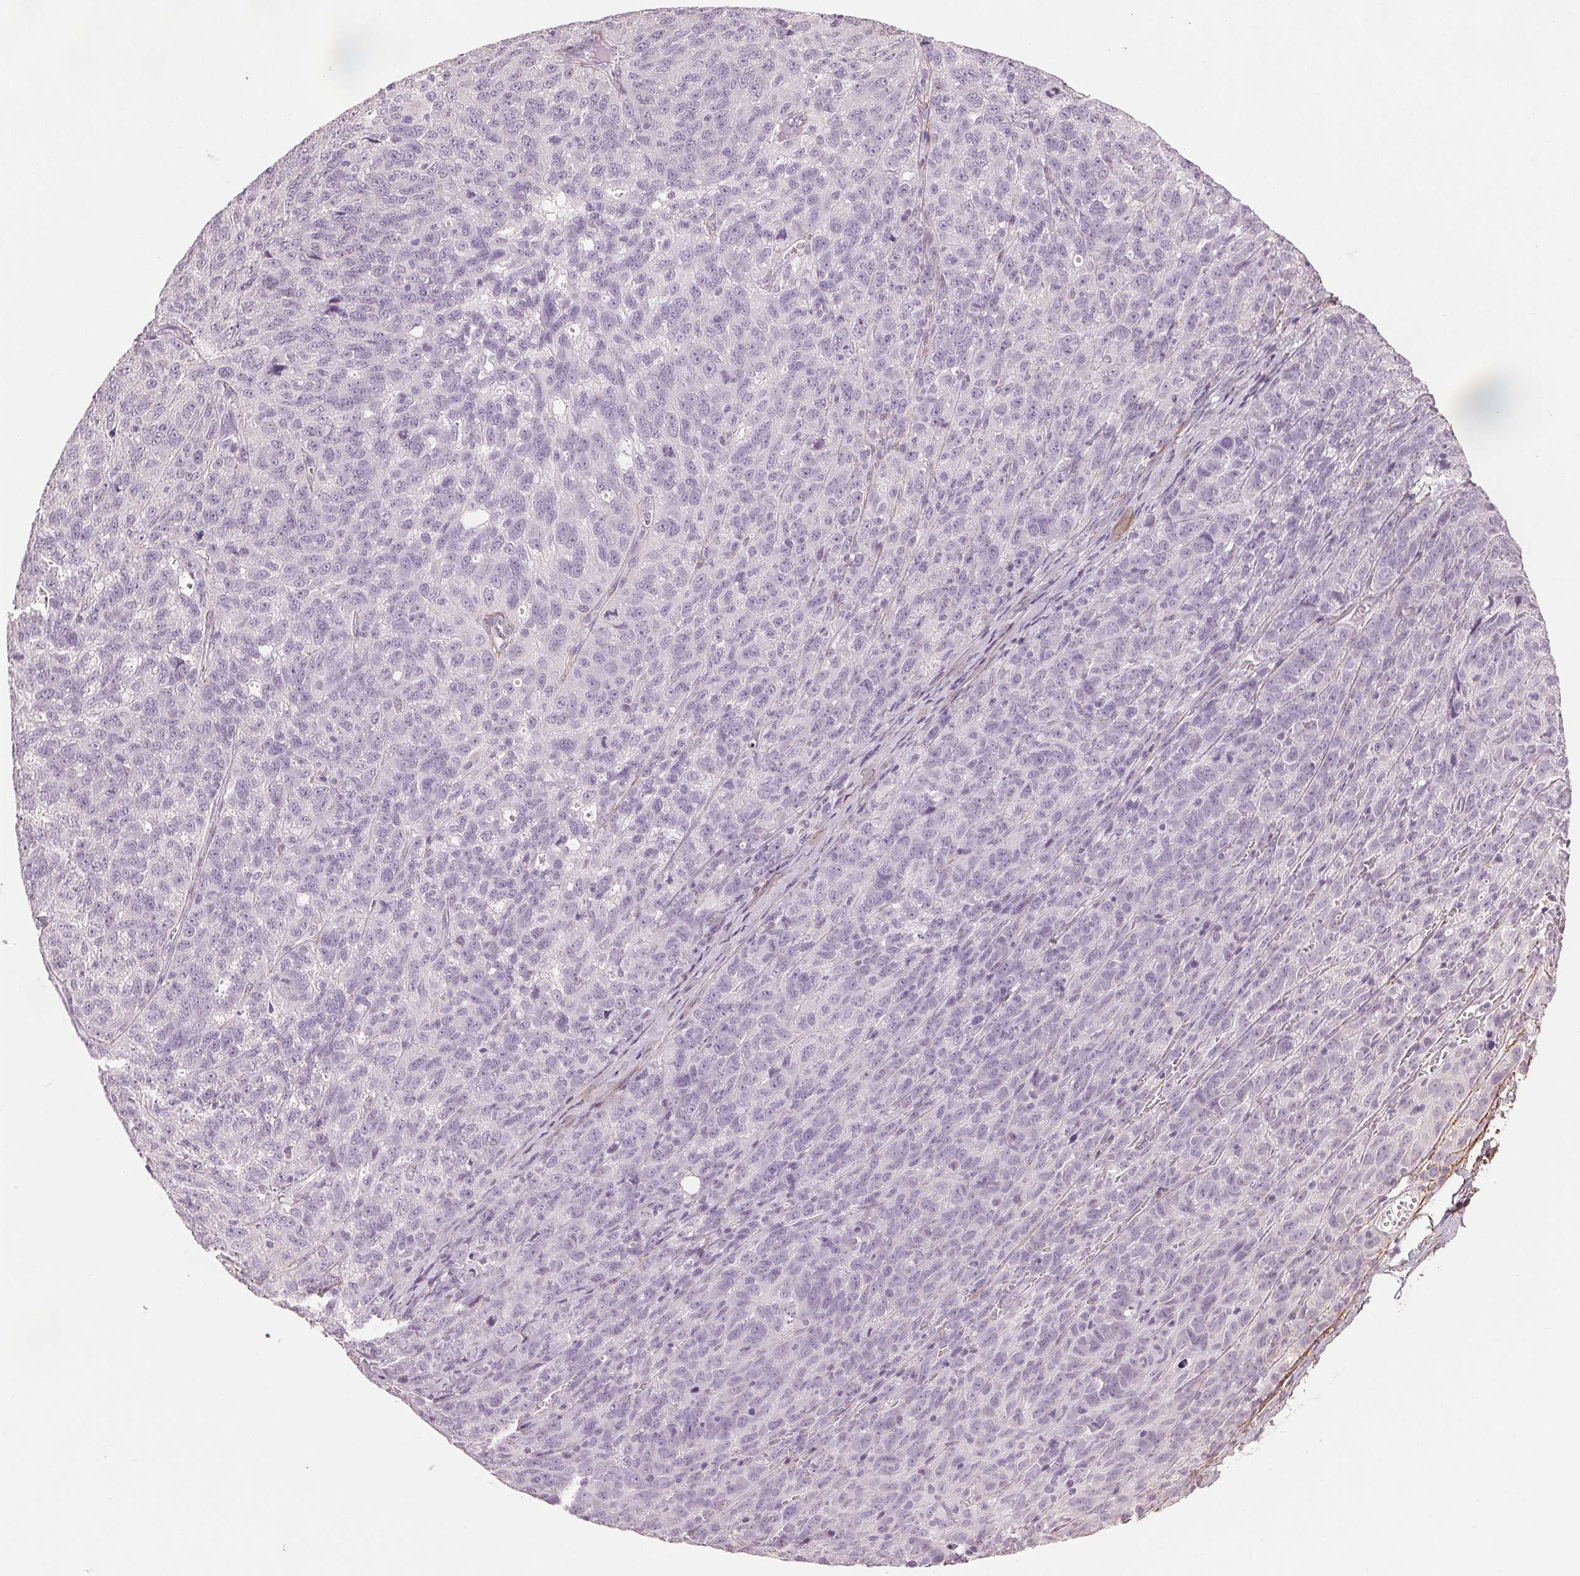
{"staining": {"intensity": "negative", "quantity": "none", "location": "none"}, "tissue": "ovarian cancer", "cell_type": "Tumor cells", "image_type": "cancer", "snomed": [{"axis": "morphology", "description": "Cystadenocarcinoma, serous, NOS"}, {"axis": "topography", "description": "Ovary"}], "caption": "Tumor cells are negative for protein expression in human ovarian serous cystadenocarcinoma. (DAB immunohistochemistry, high magnification).", "gene": "FBN1", "patient": {"sex": "female", "age": 71}}